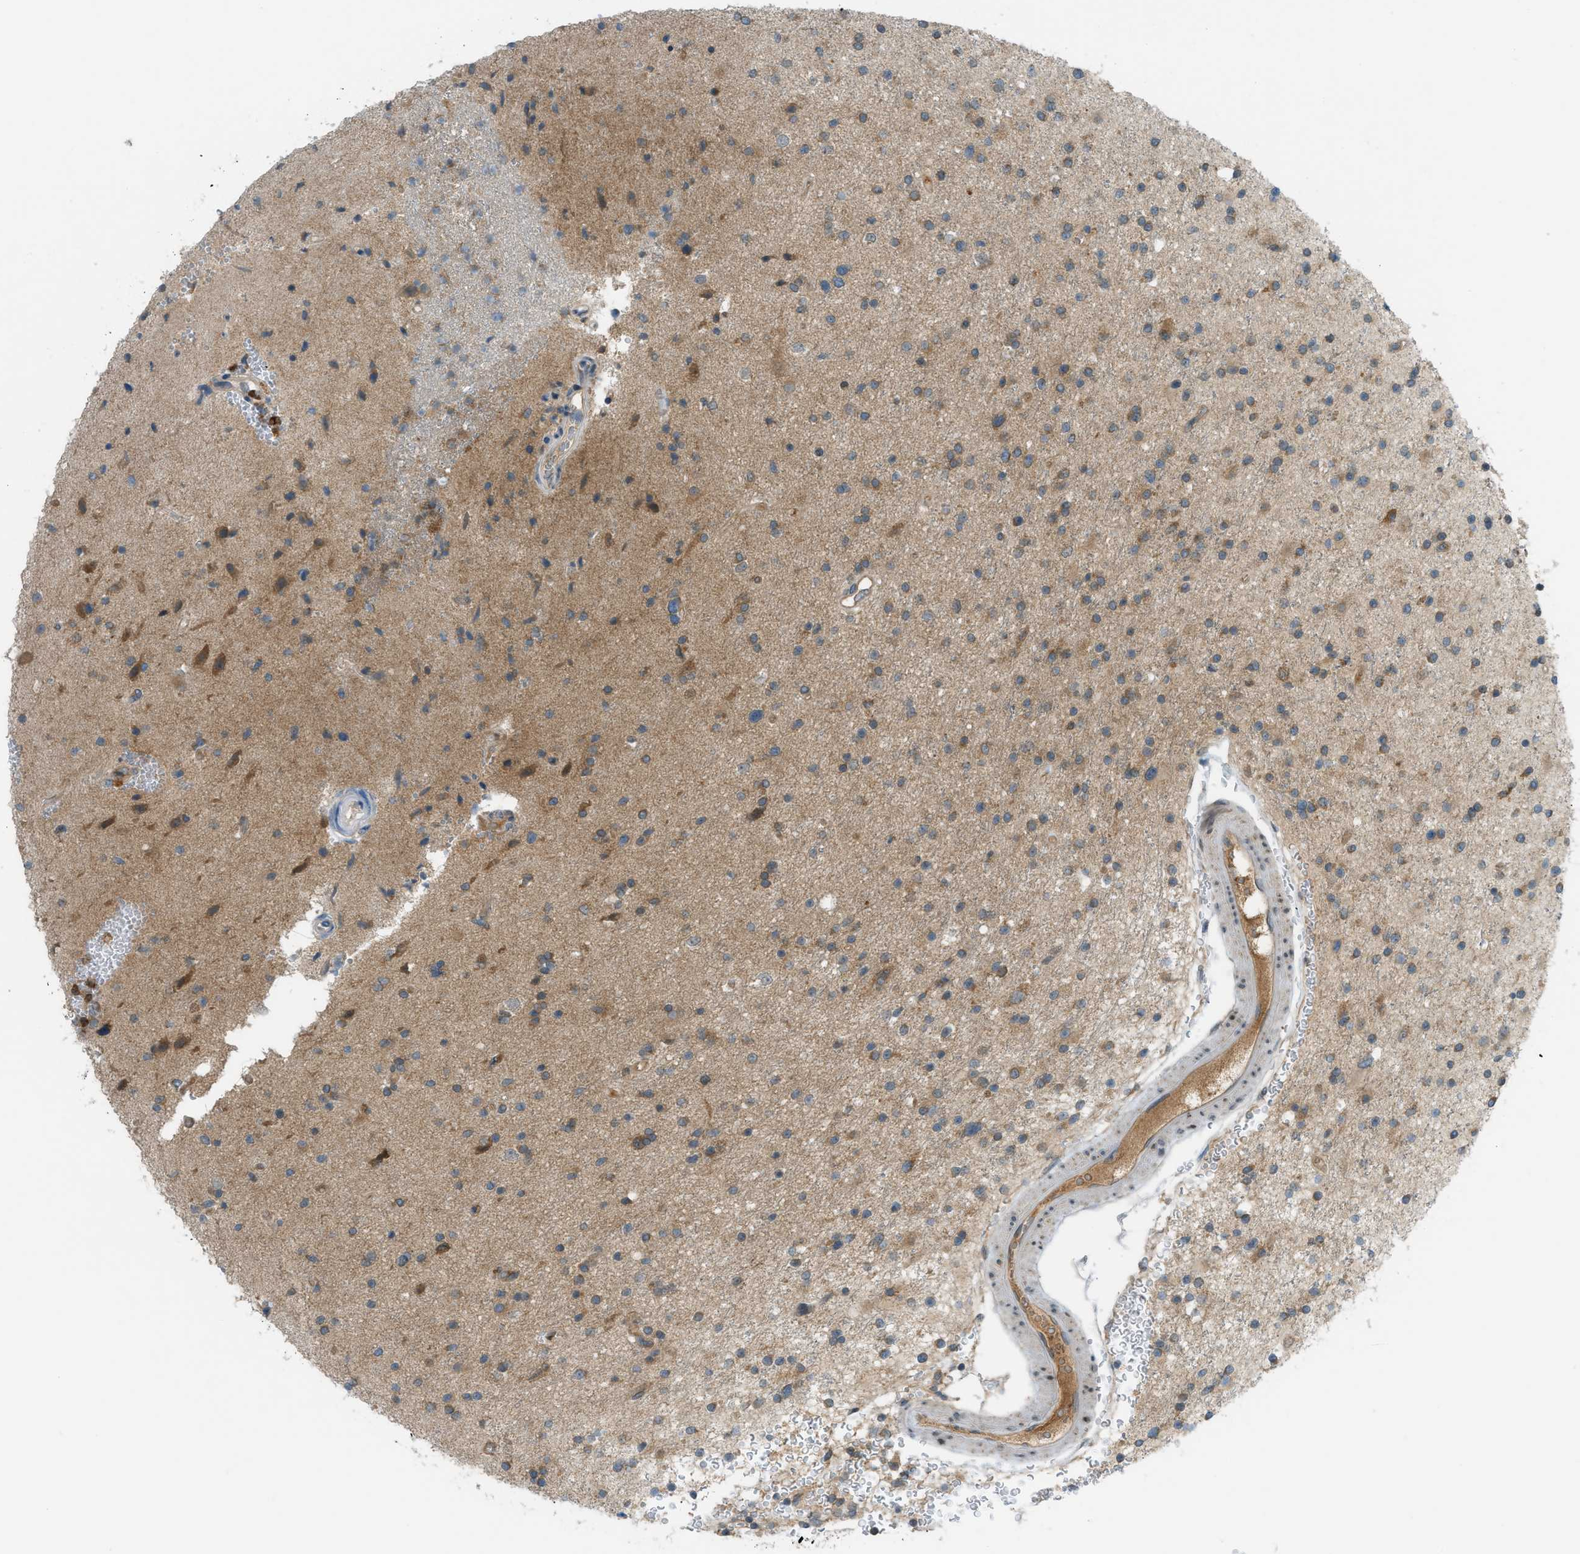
{"staining": {"intensity": "moderate", "quantity": ">75%", "location": "cytoplasmic/membranous"}, "tissue": "glioma", "cell_type": "Tumor cells", "image_type": "cancer", "snomed": [{"axis": "morphology", "description": "Glioma, malignant, High grade"}, {"axis": "topography", "description": "Brain"}], "caption": "Malignant glioma (high-grade) was stained to show a protein in brown. There is medium levels of moderate cytoplasmic/membranous expression in approximately >75% of tumor cells.", "gene": "DYRK1A", "patient": {"sex": "male", "age": 33}}